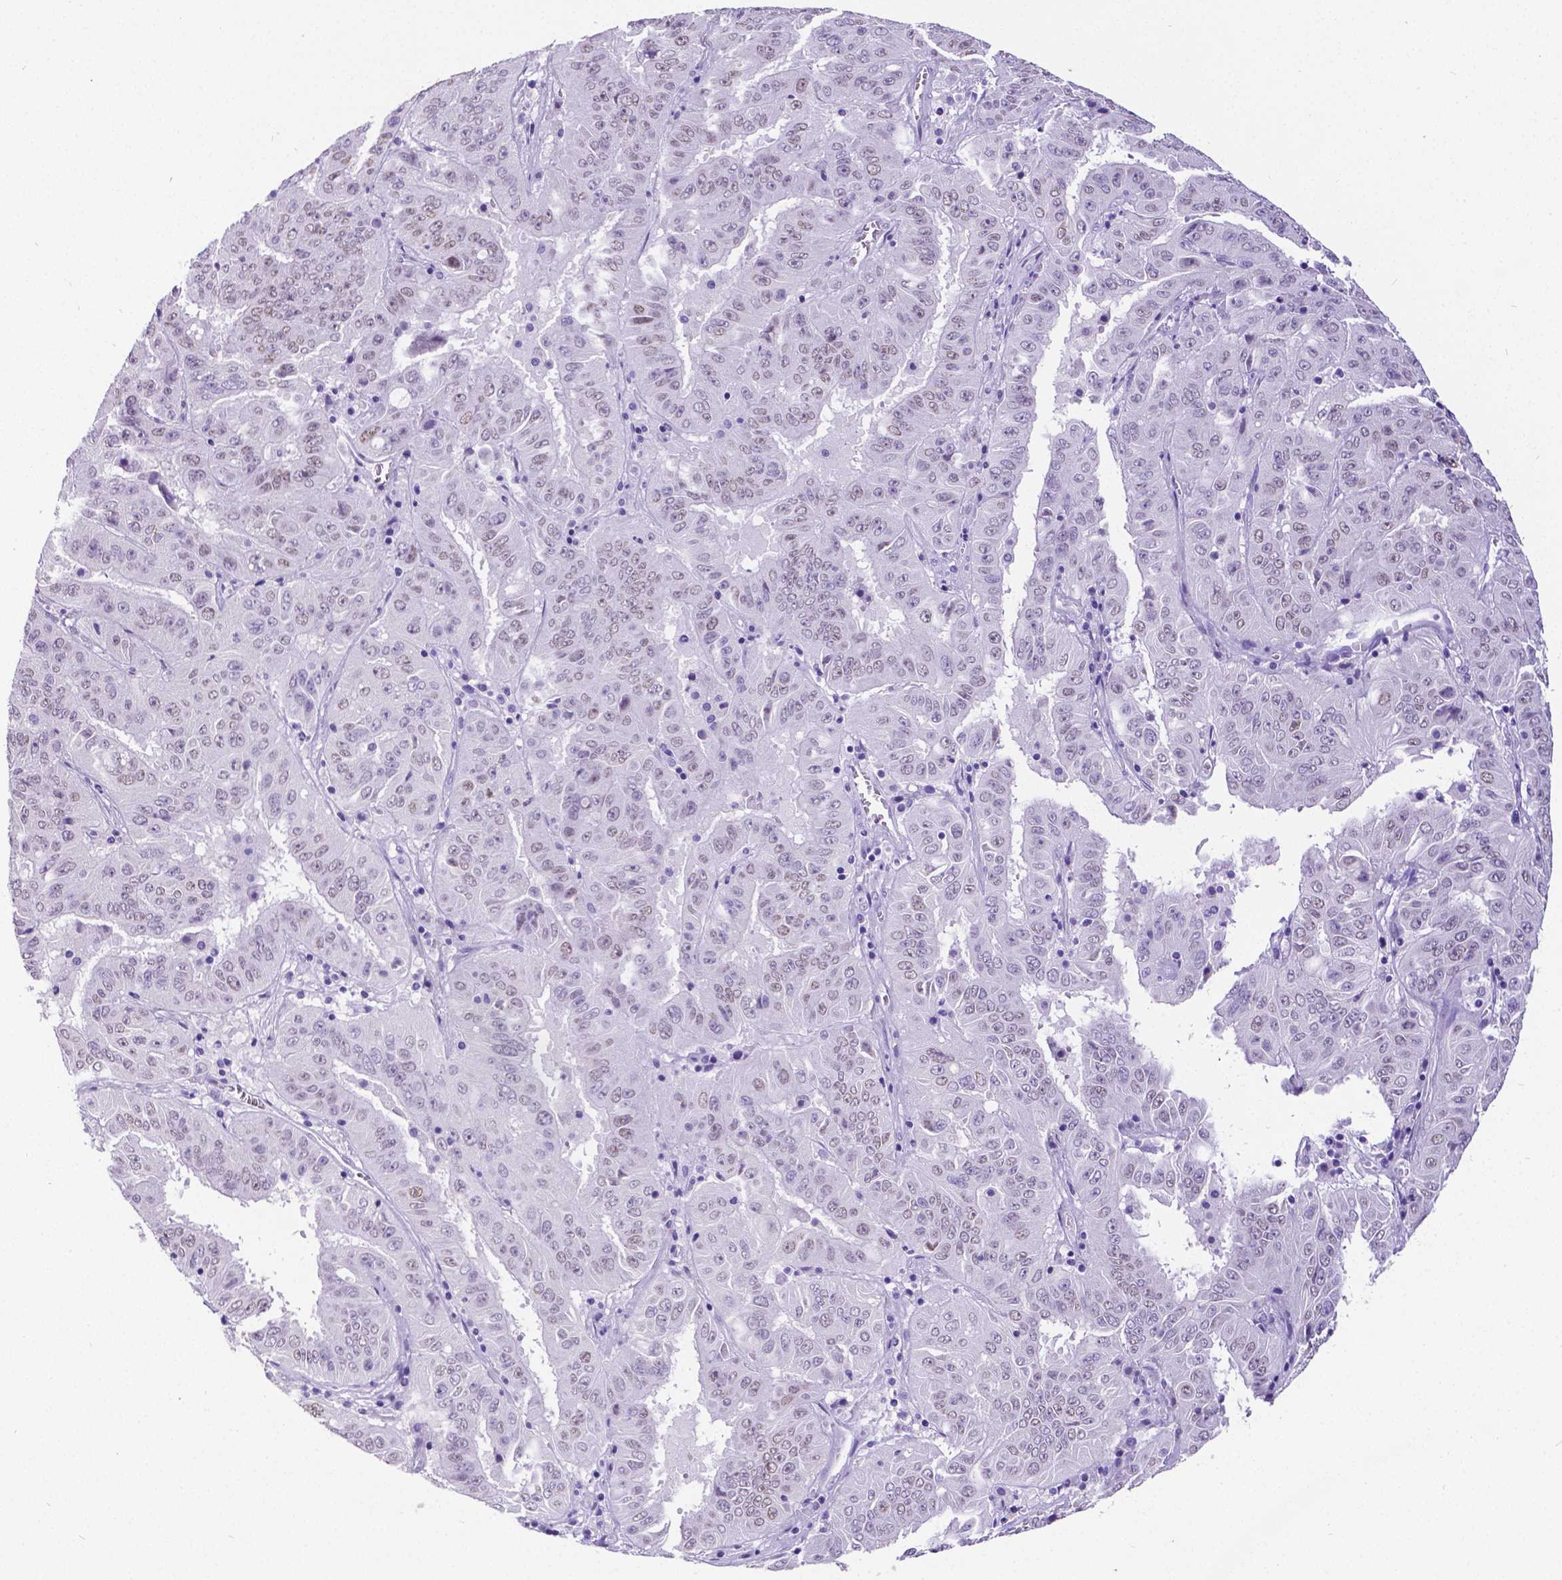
{"staining": {"intensity": "weak", "quantity": "25%-75%", "location": "nuclear"}, "tissue": "pancreatic cancer", "cell_type": "Tumor cells", "image_type": "cancer", "snomed": [{"axis": "morphology", "description": "Adenocarcinoma, NOS"}, {"axis": "topography", "description": "Pancreas"}], "caption": "Tumor cells exhibit weak nuclear expression in approximately 25%-75% of cells in pancreatic cancer (adenocarcinoma).", "gene": "SATB2", "patient": {"sex": "male", "age": 63}}